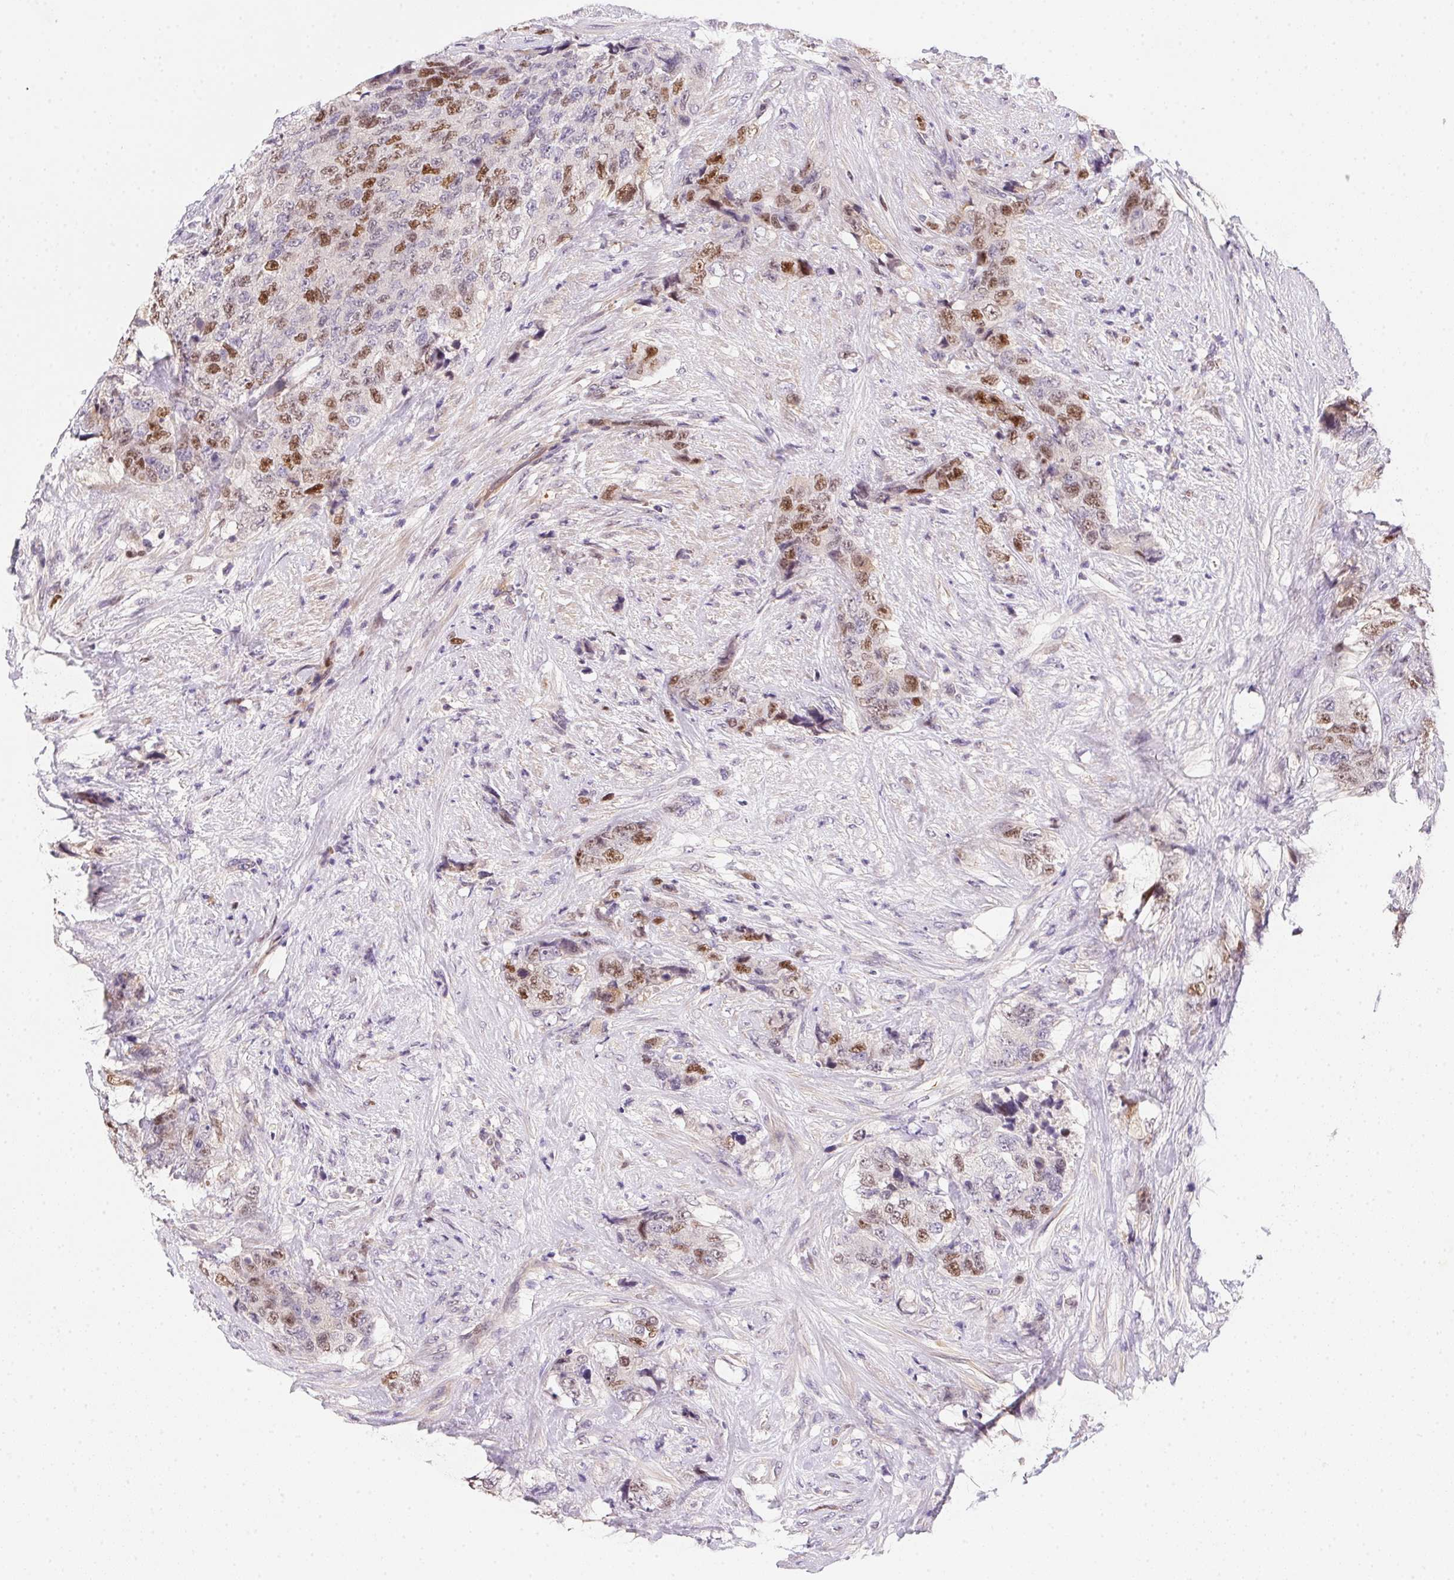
{"staining": {"intensity": "moderate", "quantity": "25%-75%", "location": "nuclear"}, "tissue": "urothelial cancer", "cell_type": "Tumor cells", "image_type": "cancer", "snomed": [{"axis": "morphology", "description": "Urothelial carcinoma, High grade"}, {"axis": "topography", "description": "Urinary bladder"}], "caption": "Urothelial cancer was stained to show a protein in brown. There is medium levels of moderate nuclear positivity in approximately 25%-75% of tumor cells.", "gene": "HELLS", "patient": {"sex": "female", "age": 78}}